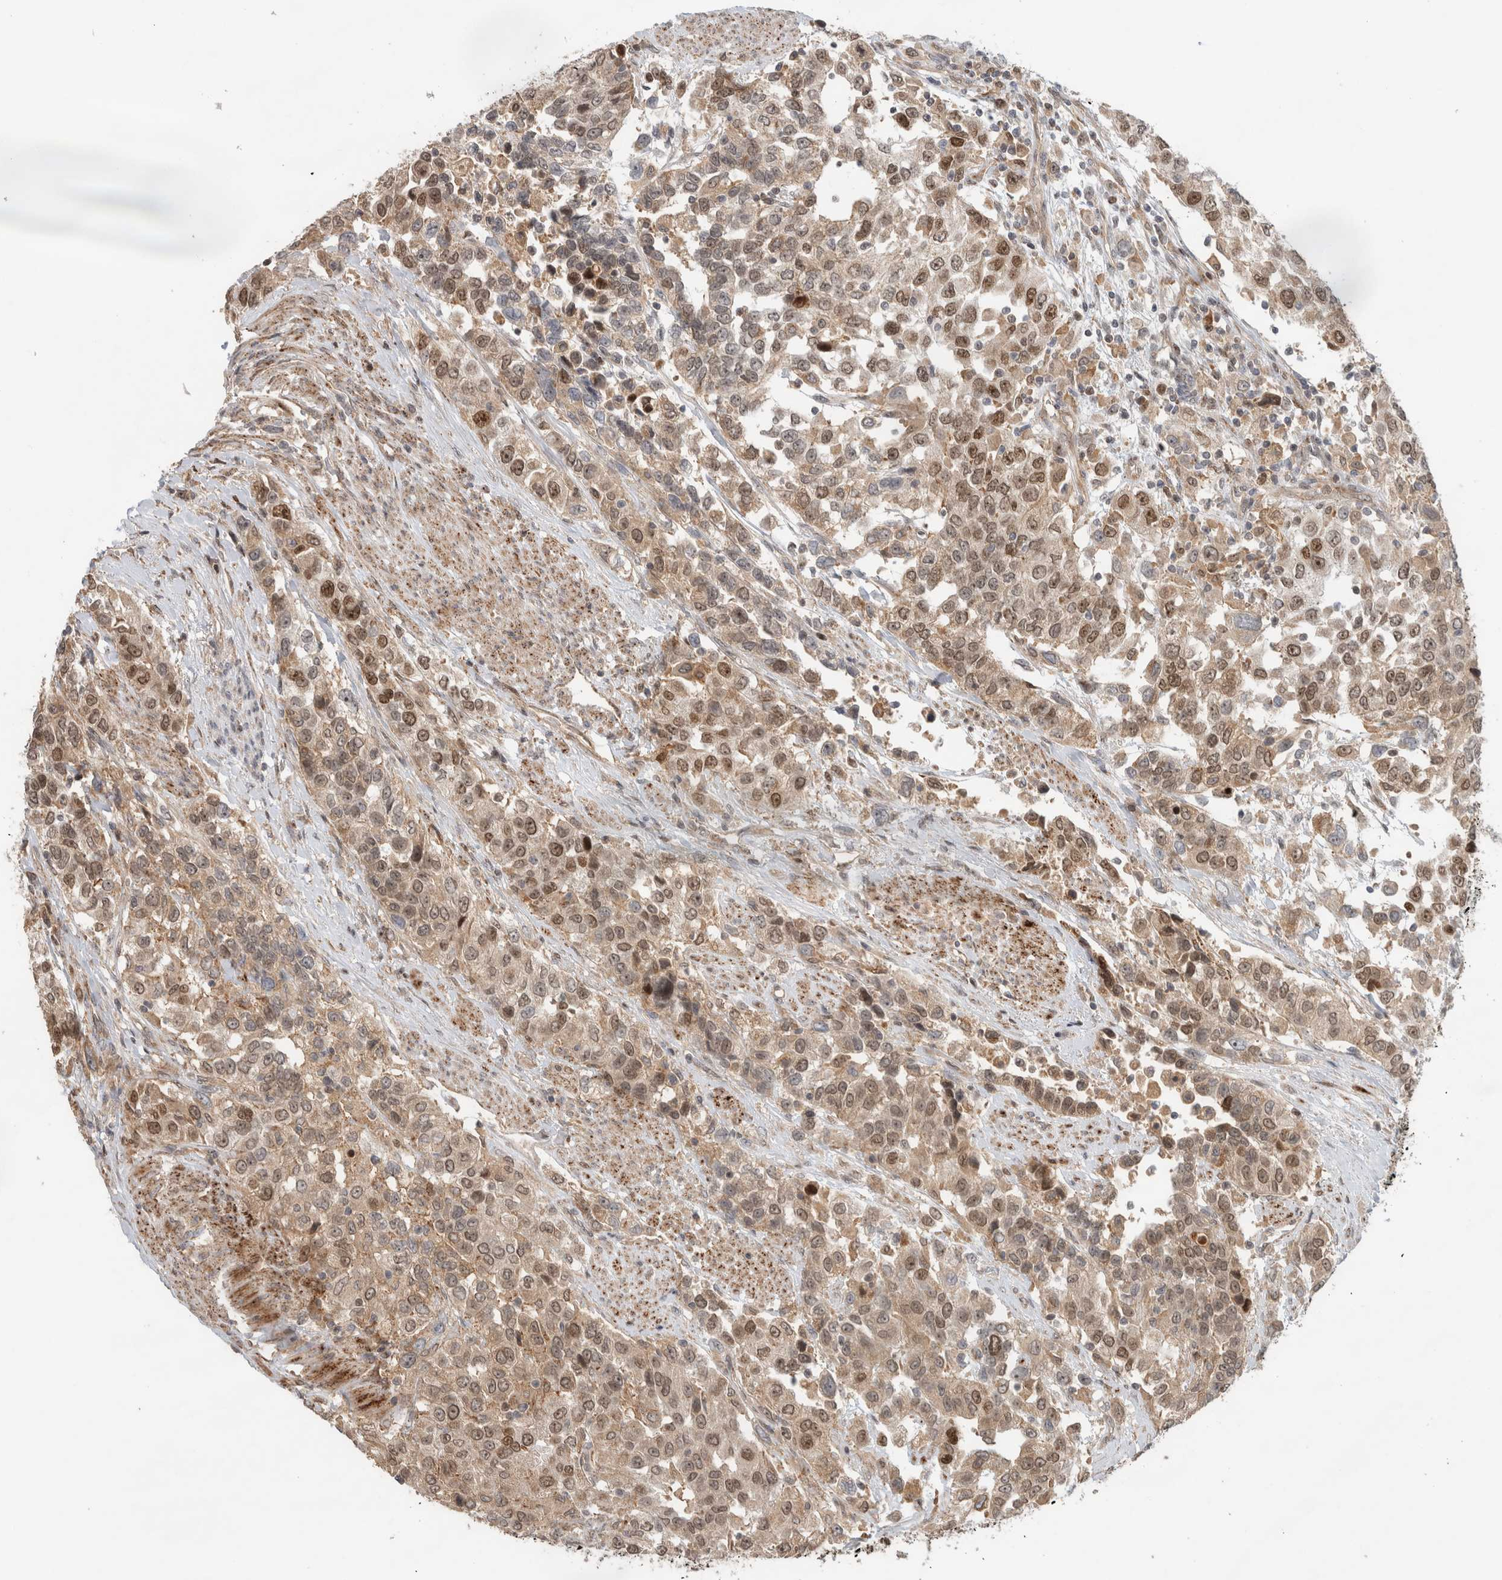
{"staining": {"intensity": "moderate", "quantity": ">75%", "location": "cytoplasmic/membranous,nuclear"}, "tissue": "urothelial cancer", "cell_type": "Tumor cells", "image_type": "cancer", "snomed": [{"axis": "morphology", "description": "Urothelial carcinoma, High grade"}, {"axis": "topography", "description": "Urinary bladder"}], "caption": "Protein staining reveals moderate cytoplasmic/membranous and nuclear staining in about >75% of tumor cells in urothelial cancer. (DAB (3,3'-diaminobenzidine) IHC with brightfield microscopy, high magnification).", "gene": "INSRR", "patient": {"sex": "female", "age": 80}}